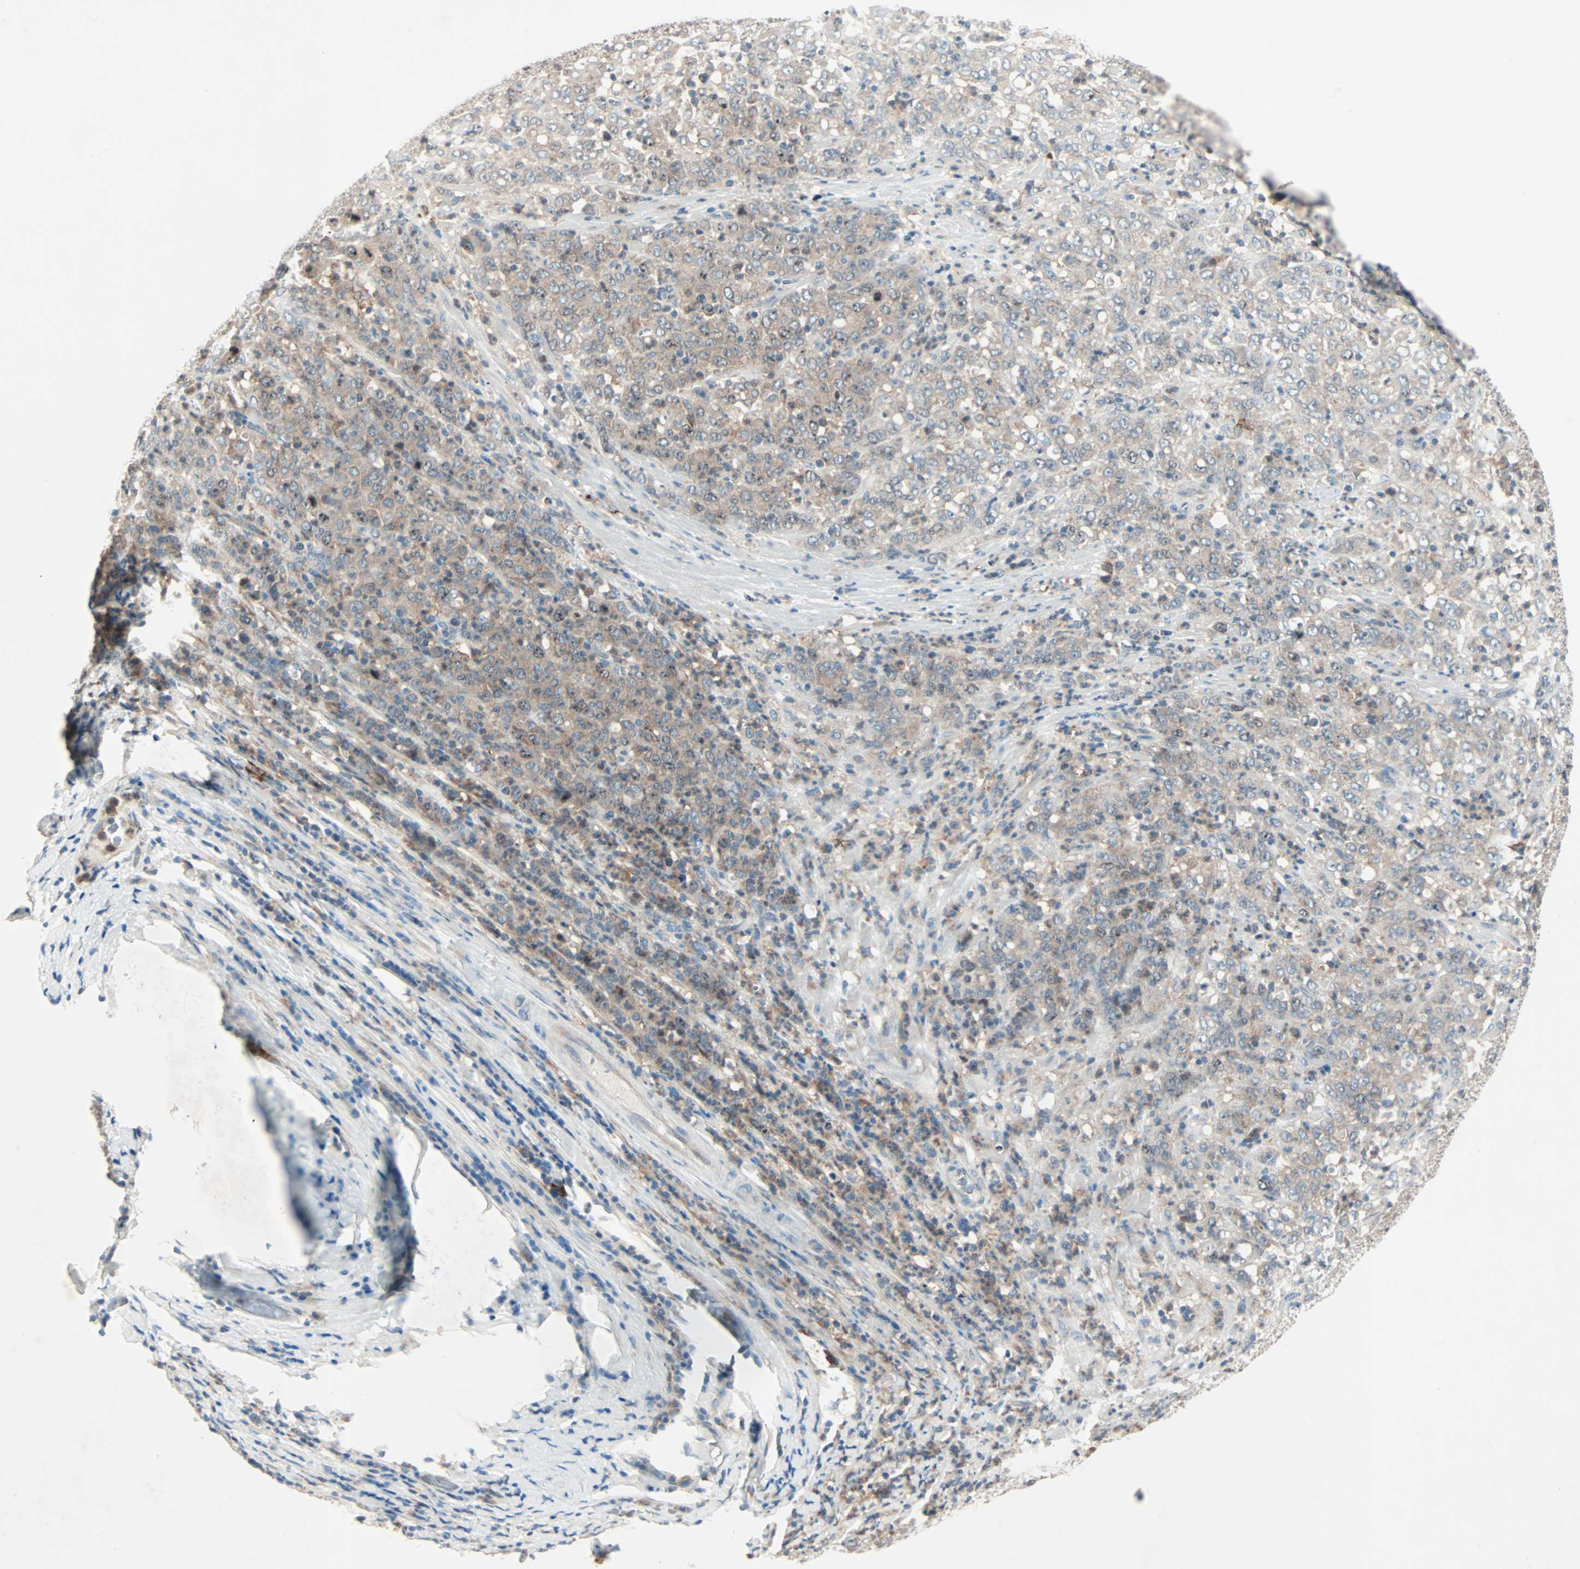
{"staining": {"intensity": "weak", "quantity": ">75%", "location": "cytoplasmic/membranous"}, "tissue": "stomach cancer", "cell_type": "Tumor cells", "image_type": "cancer", "snomed": [{"axis": "morphology", "description": "Adenocarcinoma, NOS"}, {"axis": "topography", "description": "Stomach, lower"}], "caption": "IHC (DAB (3,3'-diaminobenzidine)) staining of human stomach cancer (adenocarcinoma) reveals weak cytoplasmic/membranous protein expression in approximately >75% of tumor cells.", "gene": "SMIM8", "patient": {"sex": "female", "age": 72}}